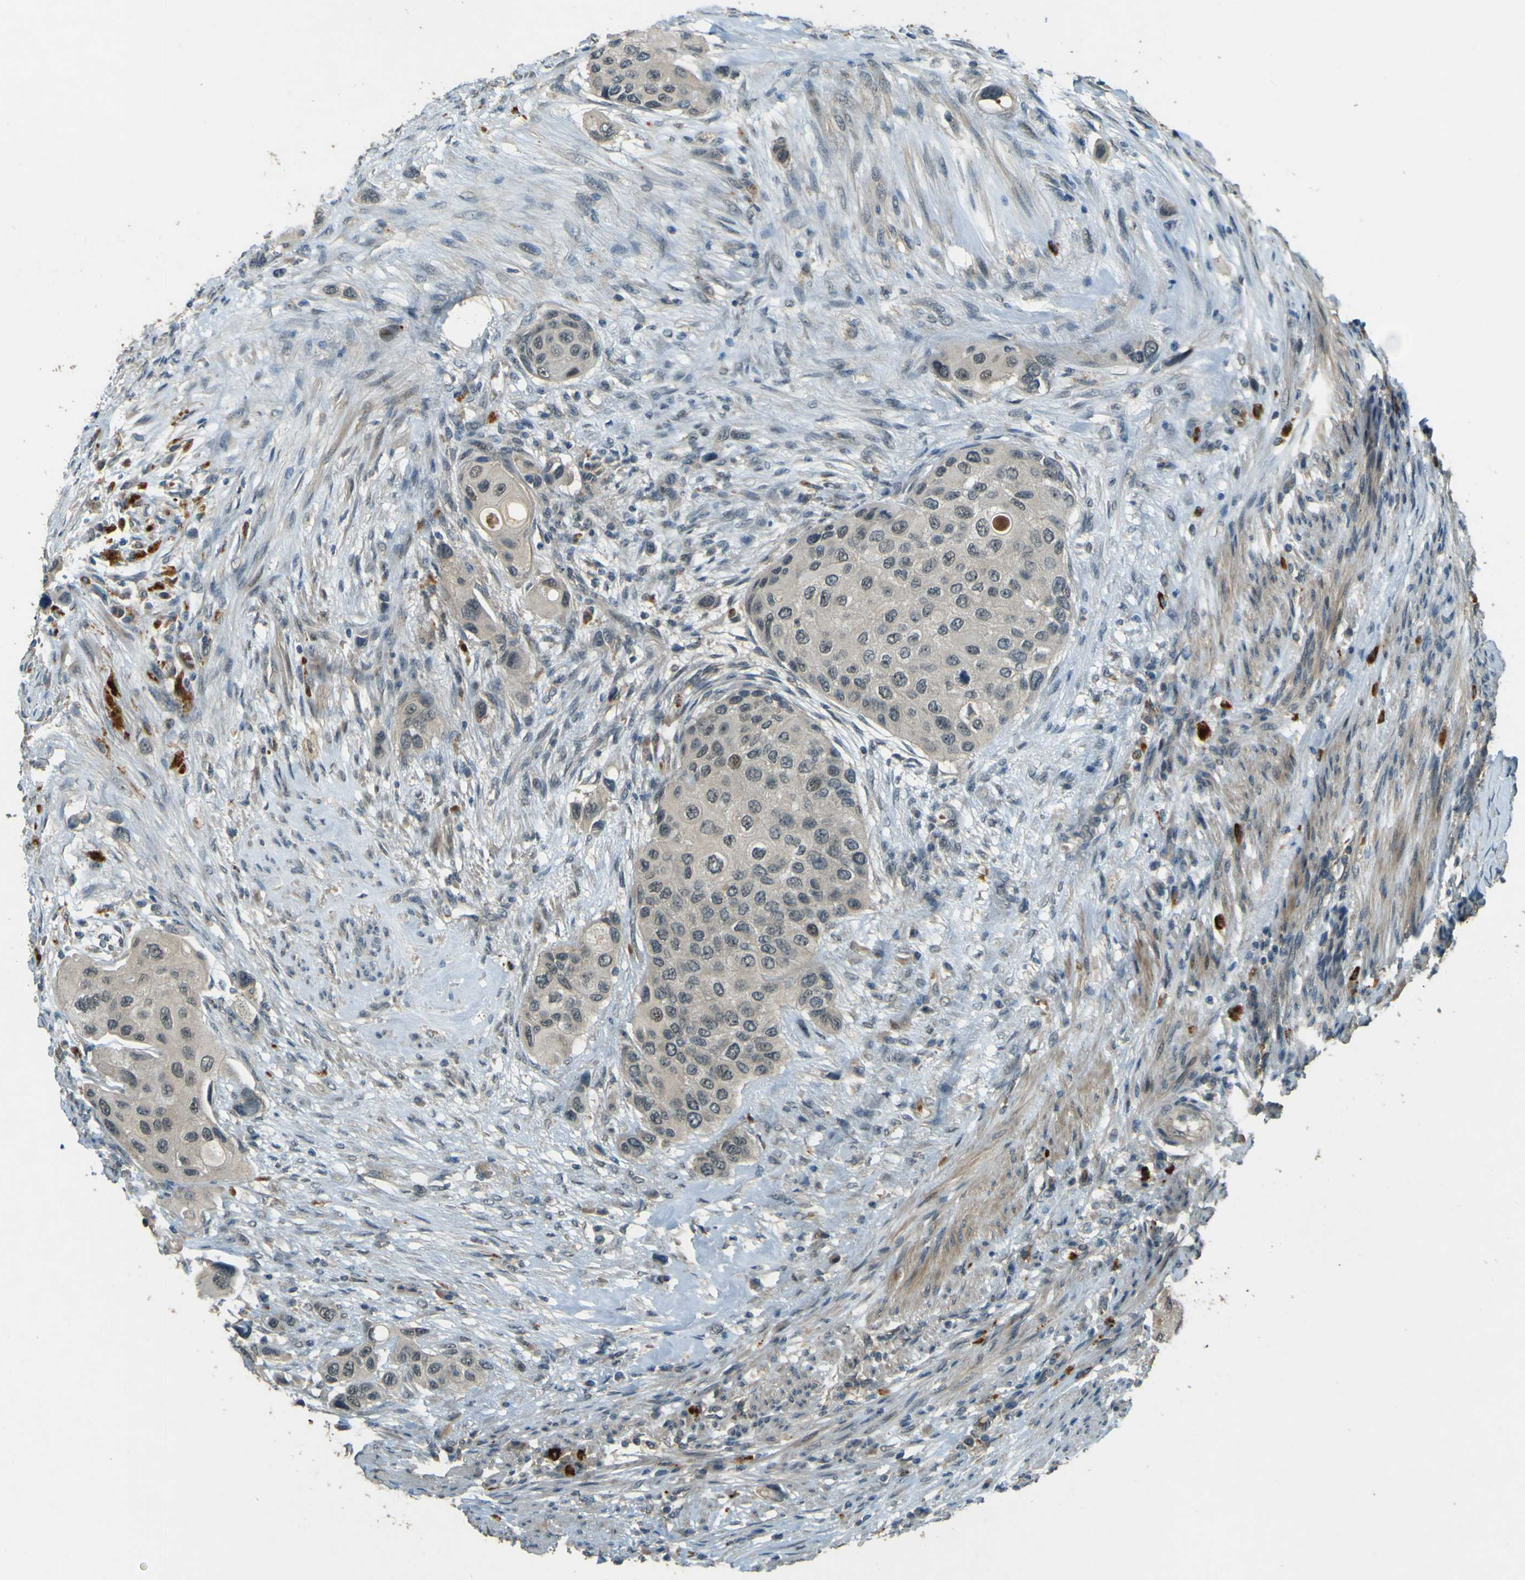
{"staining": {"intensity": "weak", "quantity": ">75%", "location": "cytoplasmic/membranous"}, "tissue": "urothelial cancer", "cell_type": "Tumor cells", "image_type": "cancer", "snomed": [{"axis": "morphology", "description": "Urothelial carcinoma, High grade"}, {"axis": "topography", "description": "Urinary bladder"}], "caption": "Protein staining shows weak cytoplasmic/membranous staining in about >75% of tumor cells in urothelial cancer. Nuclei are stained in blue.", "gene": "MPDZ", "patient": {"sex": "female", "age": 56}}